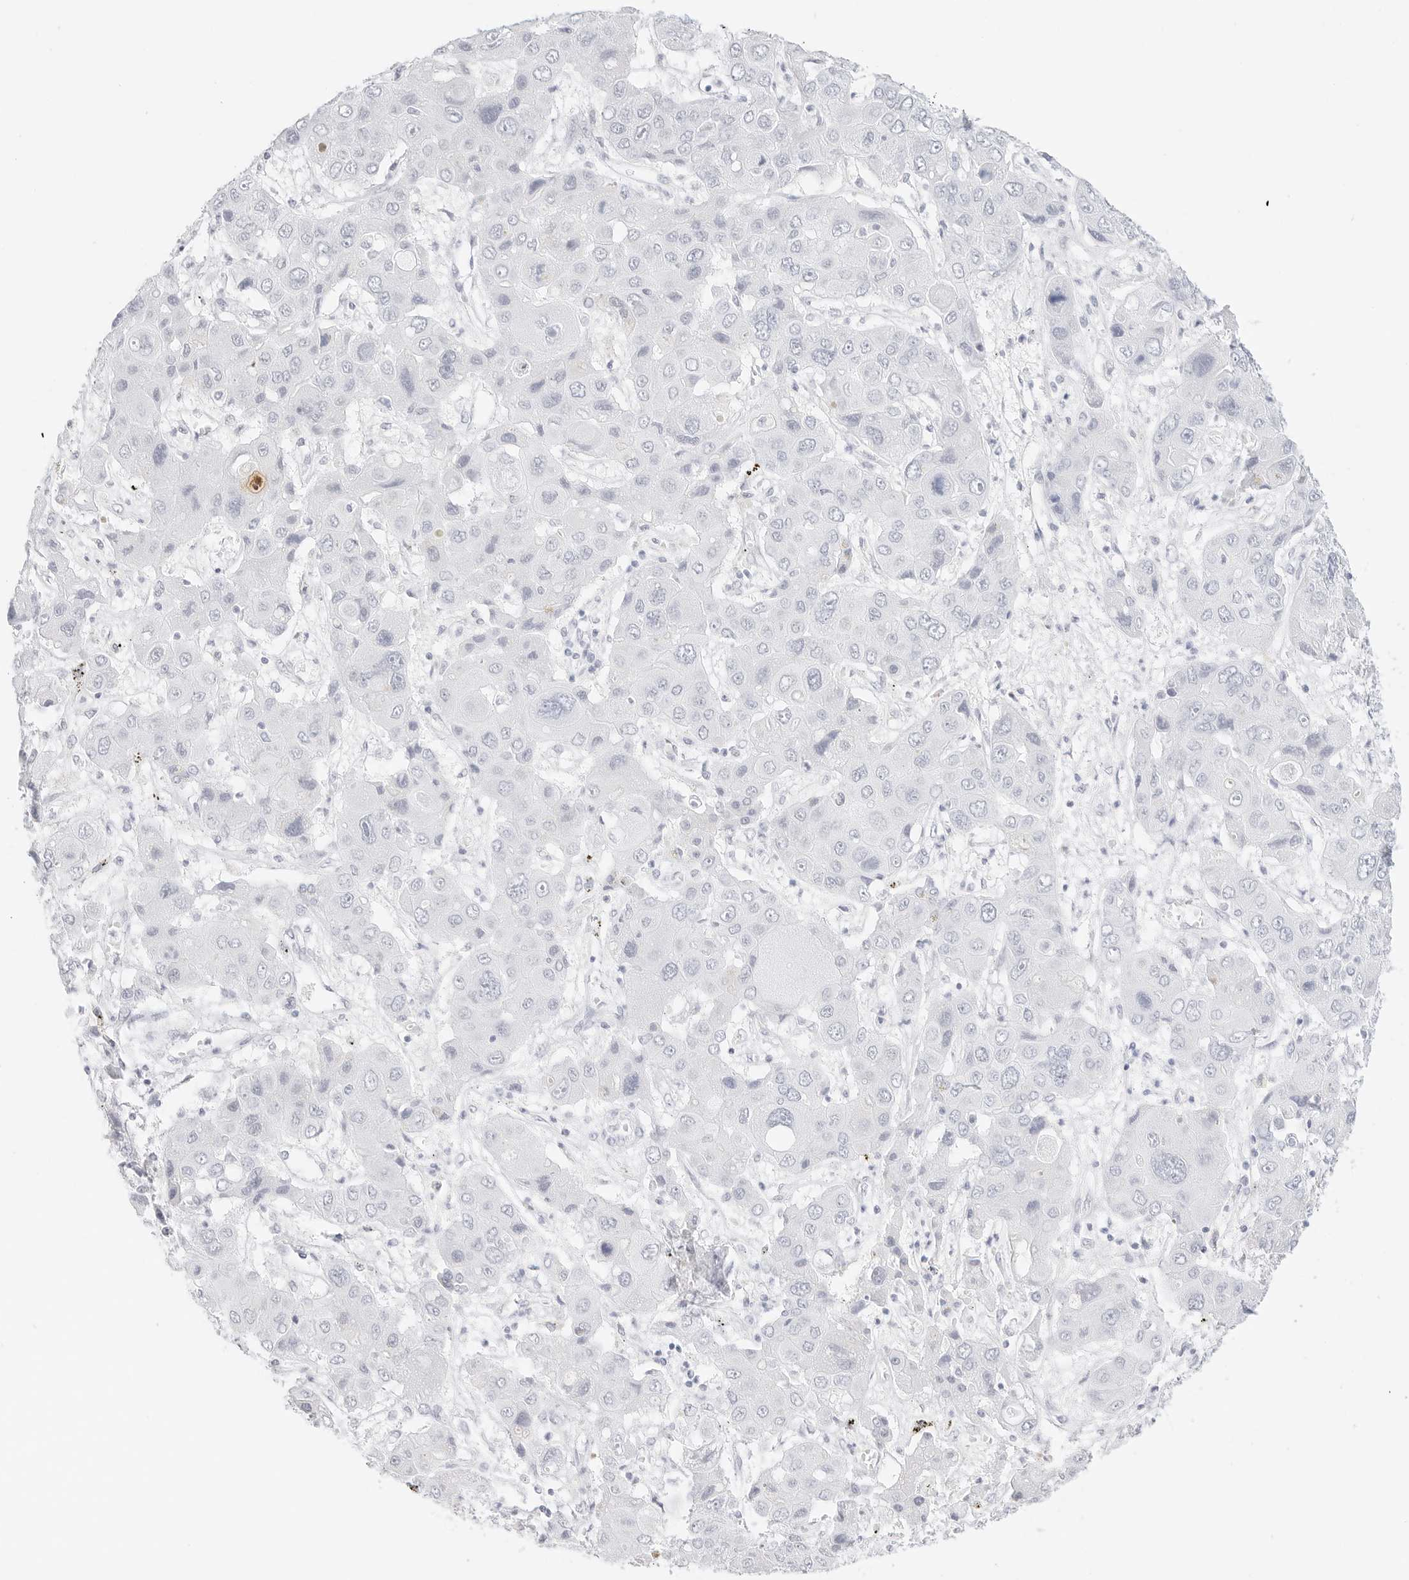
{"staining": {"intensity": "negative", "quantity": "none", "location": "none"}, "tissue": "liver cancer", "cell_type": "Tumor cells", "image_type": "cancer", "snomed": [{"axis": "morphology", "description": "Cholangiocarcinoma"}, {"axis": "topography", "description": "Liver"}], "caption": "This histopathology image is of liver cholangiocarcinoma stained with IHC to label a protein in brown with the nuclei are counter-stained blue. There is no staining in tumor cells.", "gene": "TFF2", "patient": {"sex": "male", "age": 67}}